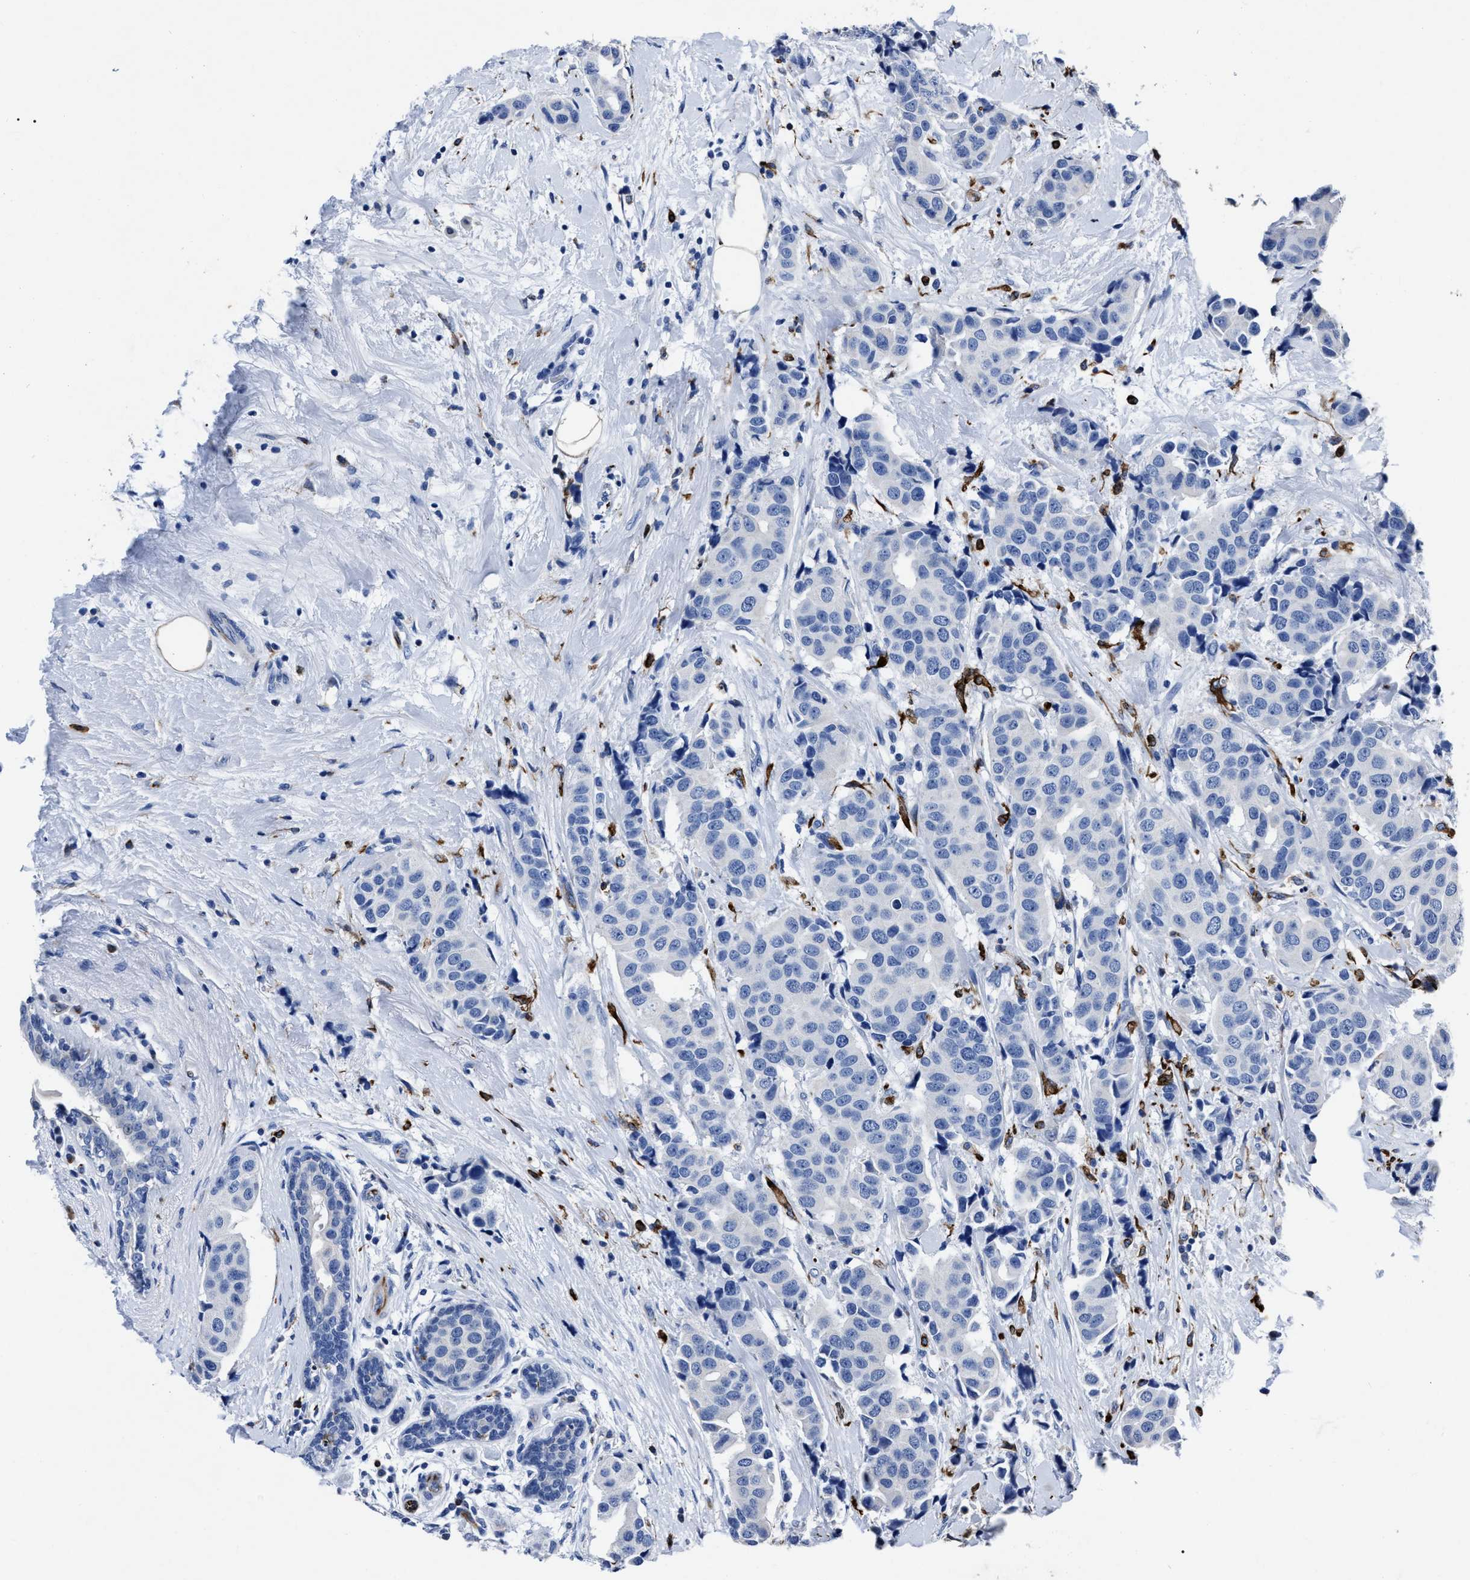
{"staining": {"intensity": "negative", "quantity": "none", "location": "none"}, "tissue": "breast cancer", "cell_type": "Tumor cells", "image_type": "cancer", "snomed": [{"axis": "morphology", "description": "Normal tissue, NOS"}, {"axis": "morphology", "description": "Duct carcinoma"}, {"axis": "topography", "description": "Breast"}], "caption": "Immunohistochemical staining of breast invasive ductal carcinoma displays no significant positivity in tumor cells.", "gene": "OR10G3", "patient": {"sex": "female", "age": 39}}